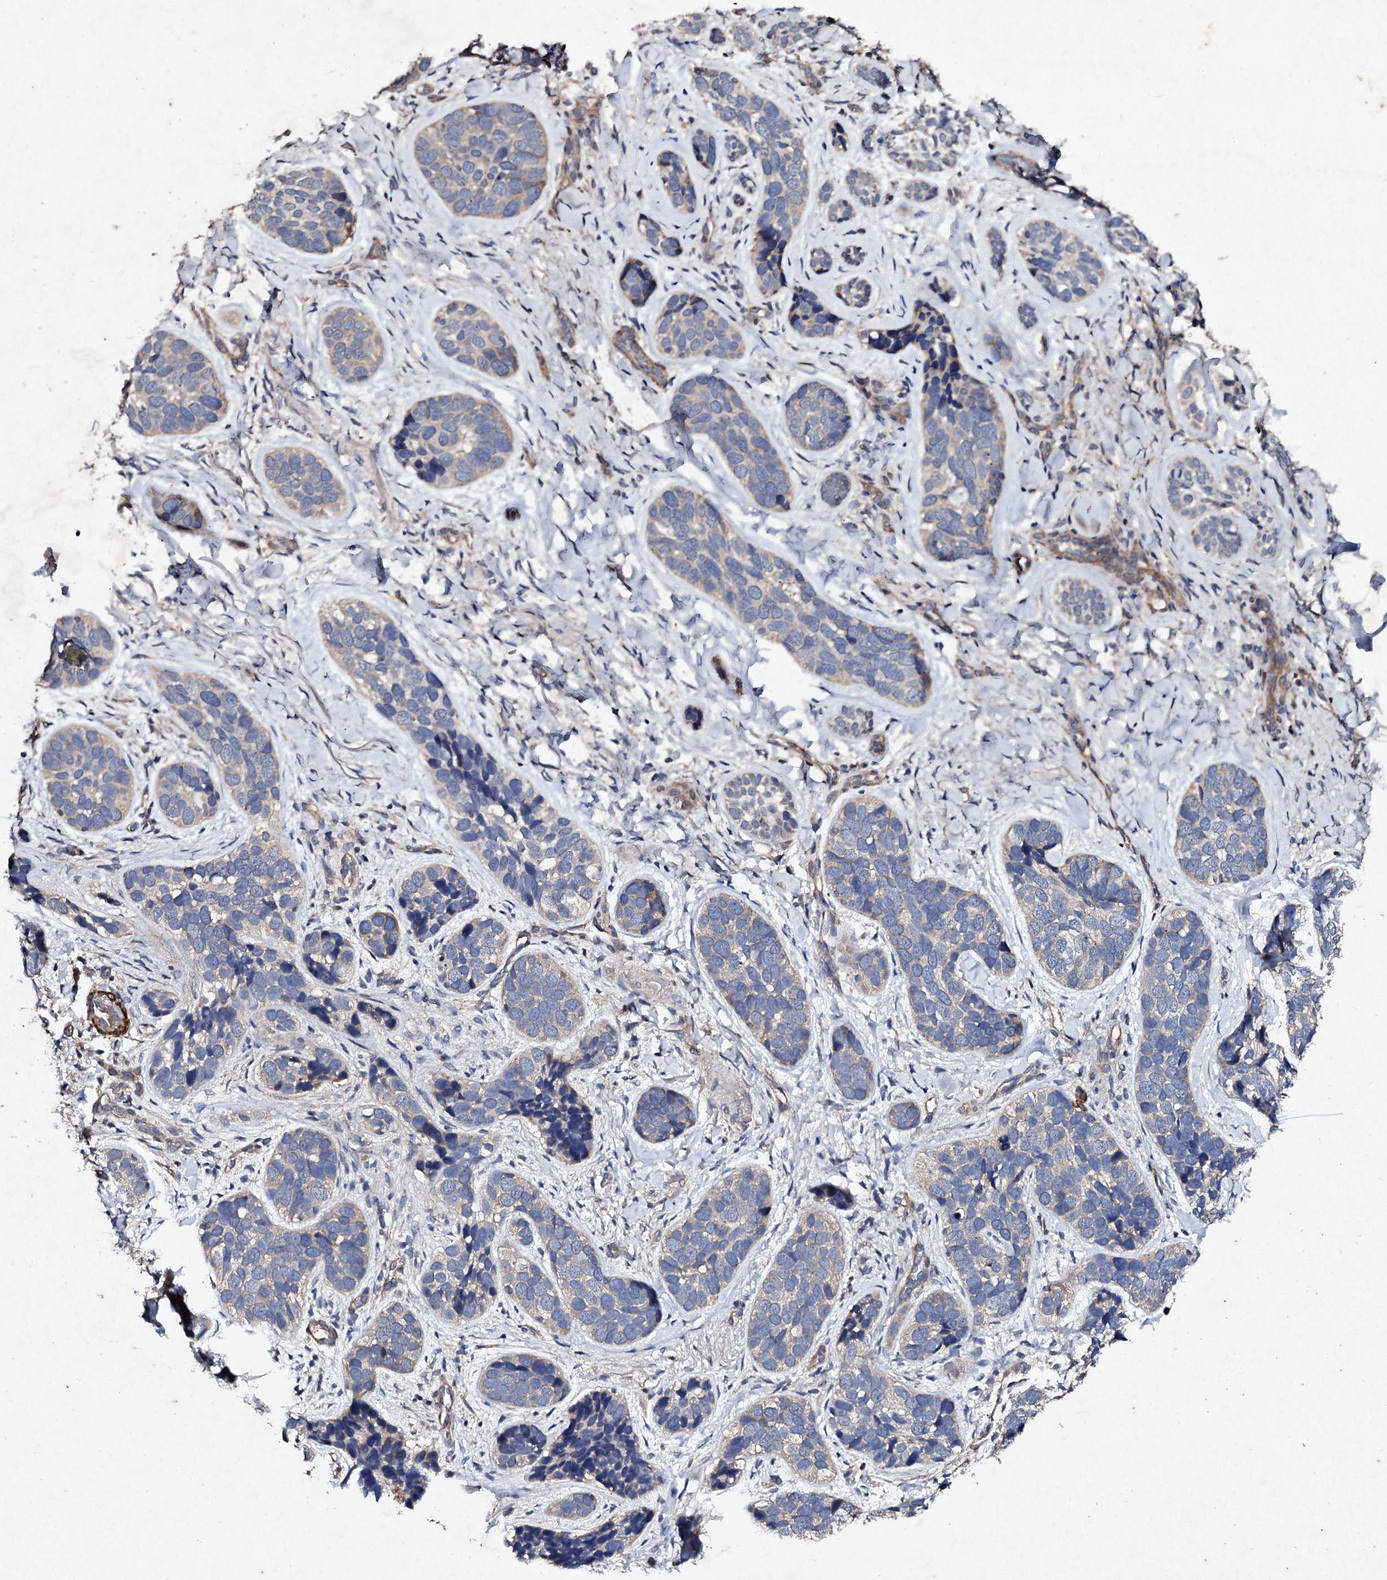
{"staining": {"intensity": "weak", "quantity": "25%-75%", "location": "cytoplasmic/membranous"}, "tissue": "skin cancer", "cell_type": "Tumor cells", "image_type": "cancer", "snomed": [{"axis": "morphology", "description": "Basal cell carcinoma"}, {"axis": "topography", "description": "Skin"}], "caption": "An image showing weak cytoplasmic/membranous positivity in about 25%-75% of tumor cells in skin cancer (basal cell carcinoma), as visualized by brown immunohistochemical staining.", "gene": "MOCOS", "patient": {"sex": "male", "age": 71}}